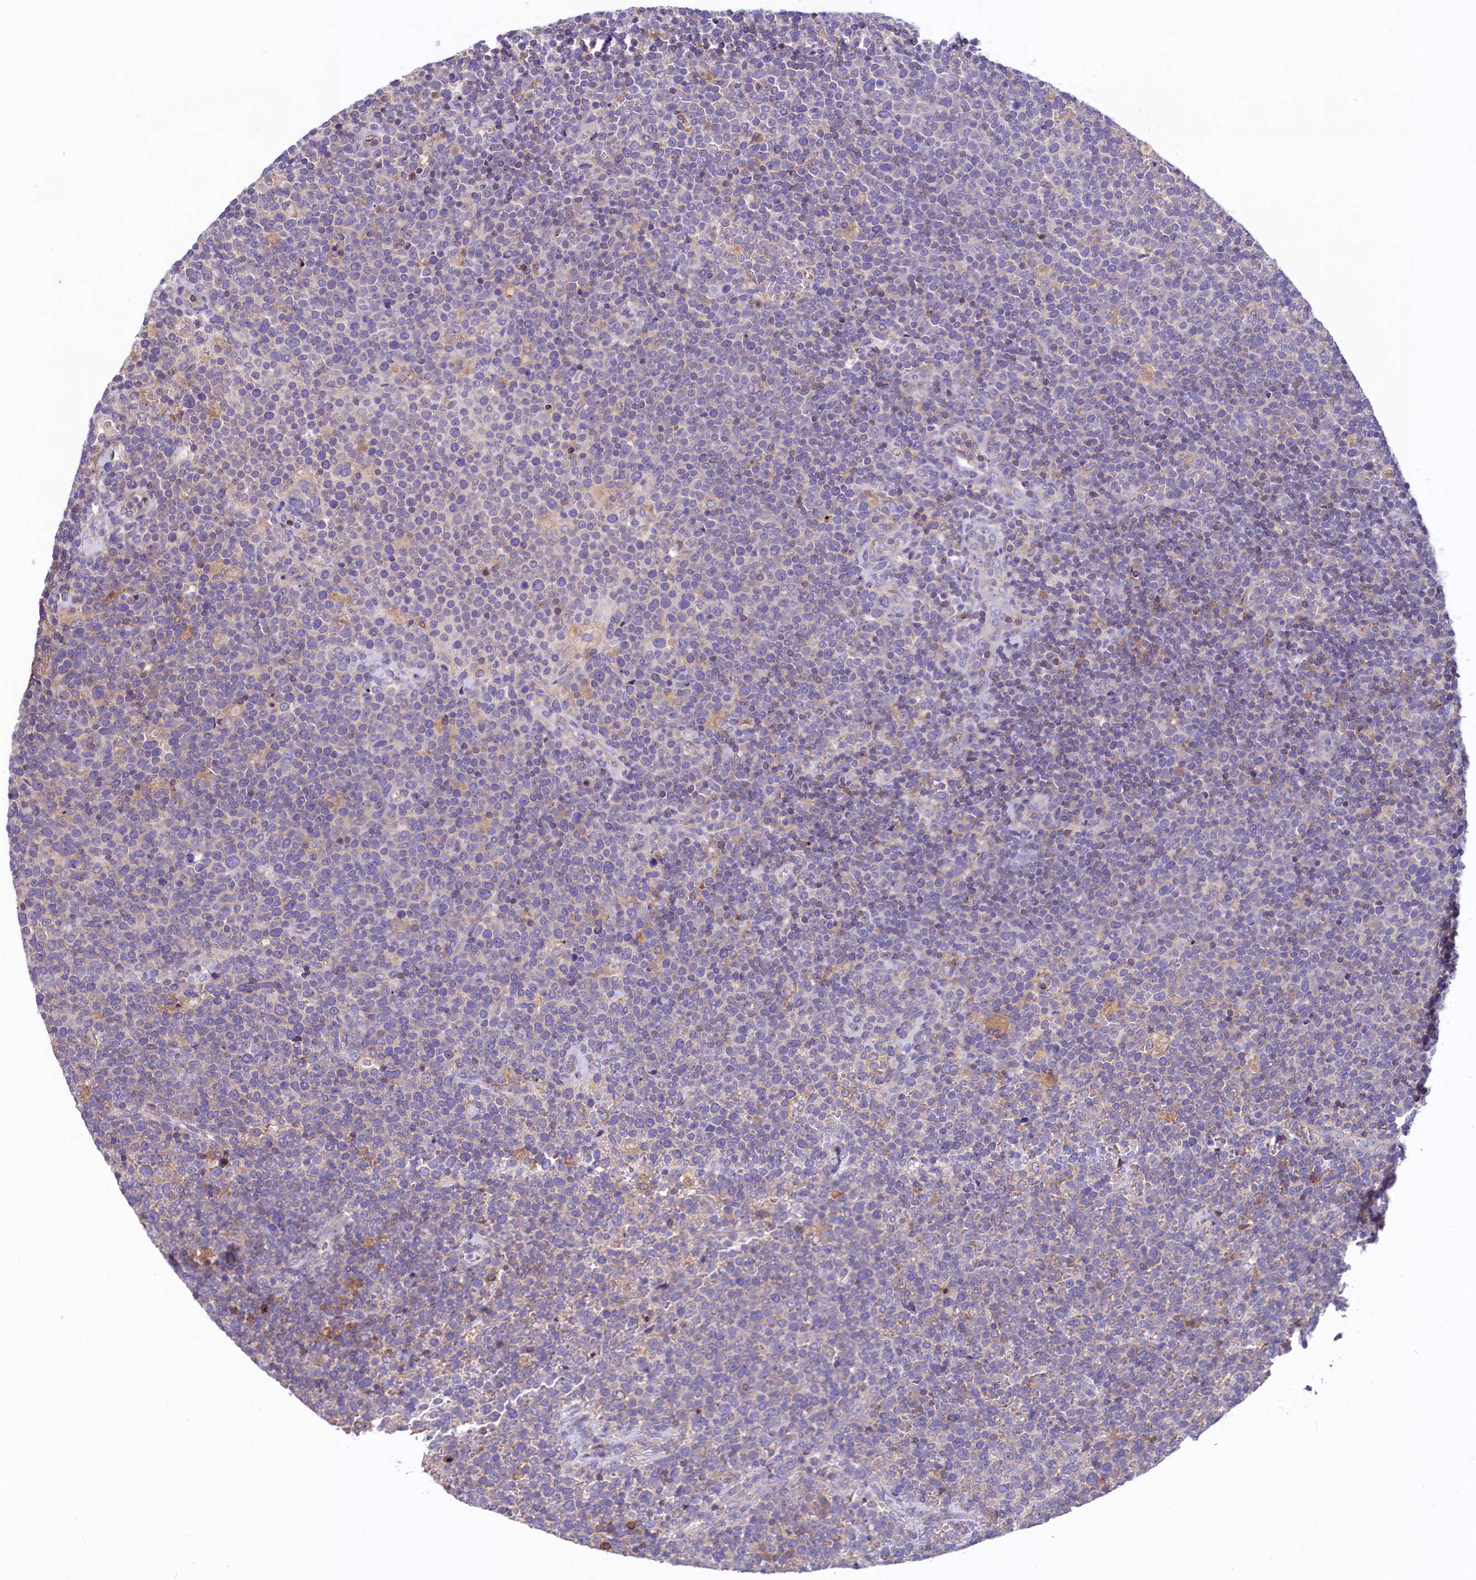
{"staining": {"intensity": "negative", "quantity": "none", "location": "none"}, "tissue": "lymphoma", "cell_type": "Tumor cells", "image_type": "cancer", "snomed": [{"axis": "morphology", "description": "Malignant lymphoma, non-Hodgkin's type, High grade"}, {"axis": "topography", "description": "Lymph node"}], "caption": "A high-resolution histopathology image shows immunohistochemistry (IHC) staining of malignant lymphoma, non-Hodgkin's type (high-grade), which shows no significant expression in tumor cells.", "gene": "HPS6", "patient": {"sex": "male", "age": 61}}